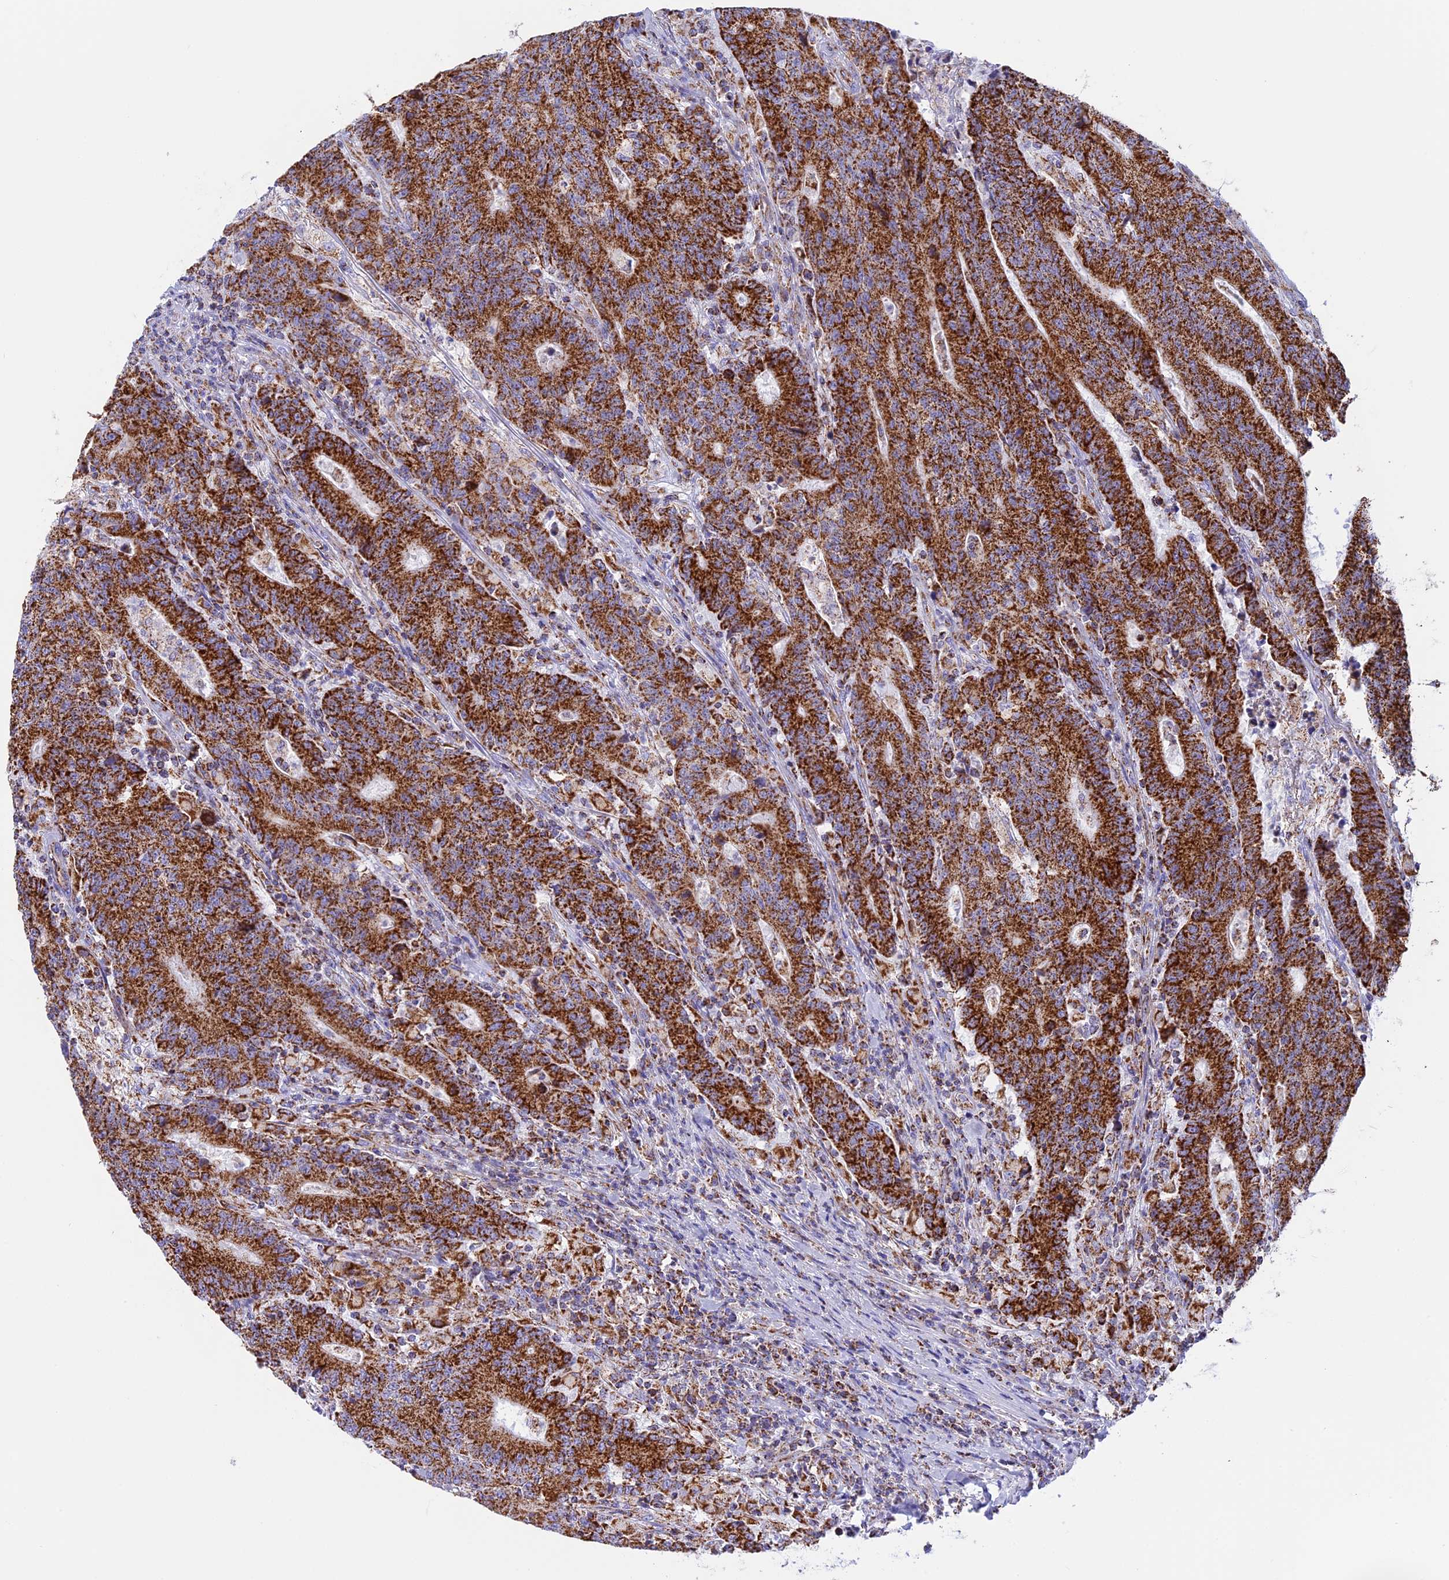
{"staining": {"intensity": "strong", "quantity": ">75%", "location": "cytoplasmic/membranous"}, "tissue": "colorectal cancer", "cell_type": "Tumor cells", "image_type": "cancer", "snomed": [{"axis": "morphology", "description": "Adenocarcinoma, NOS"}, {"axis": "topography", "description": "Colon"}], "caption": "Approximately >75% of tumor cells in human colorectal cancer display strong cytoplasmic/membranous protein staining as visualized by brown immunohistochemical staining.", "gene": "KCNG1", "patient": {"sex": "female", "age": 75}}